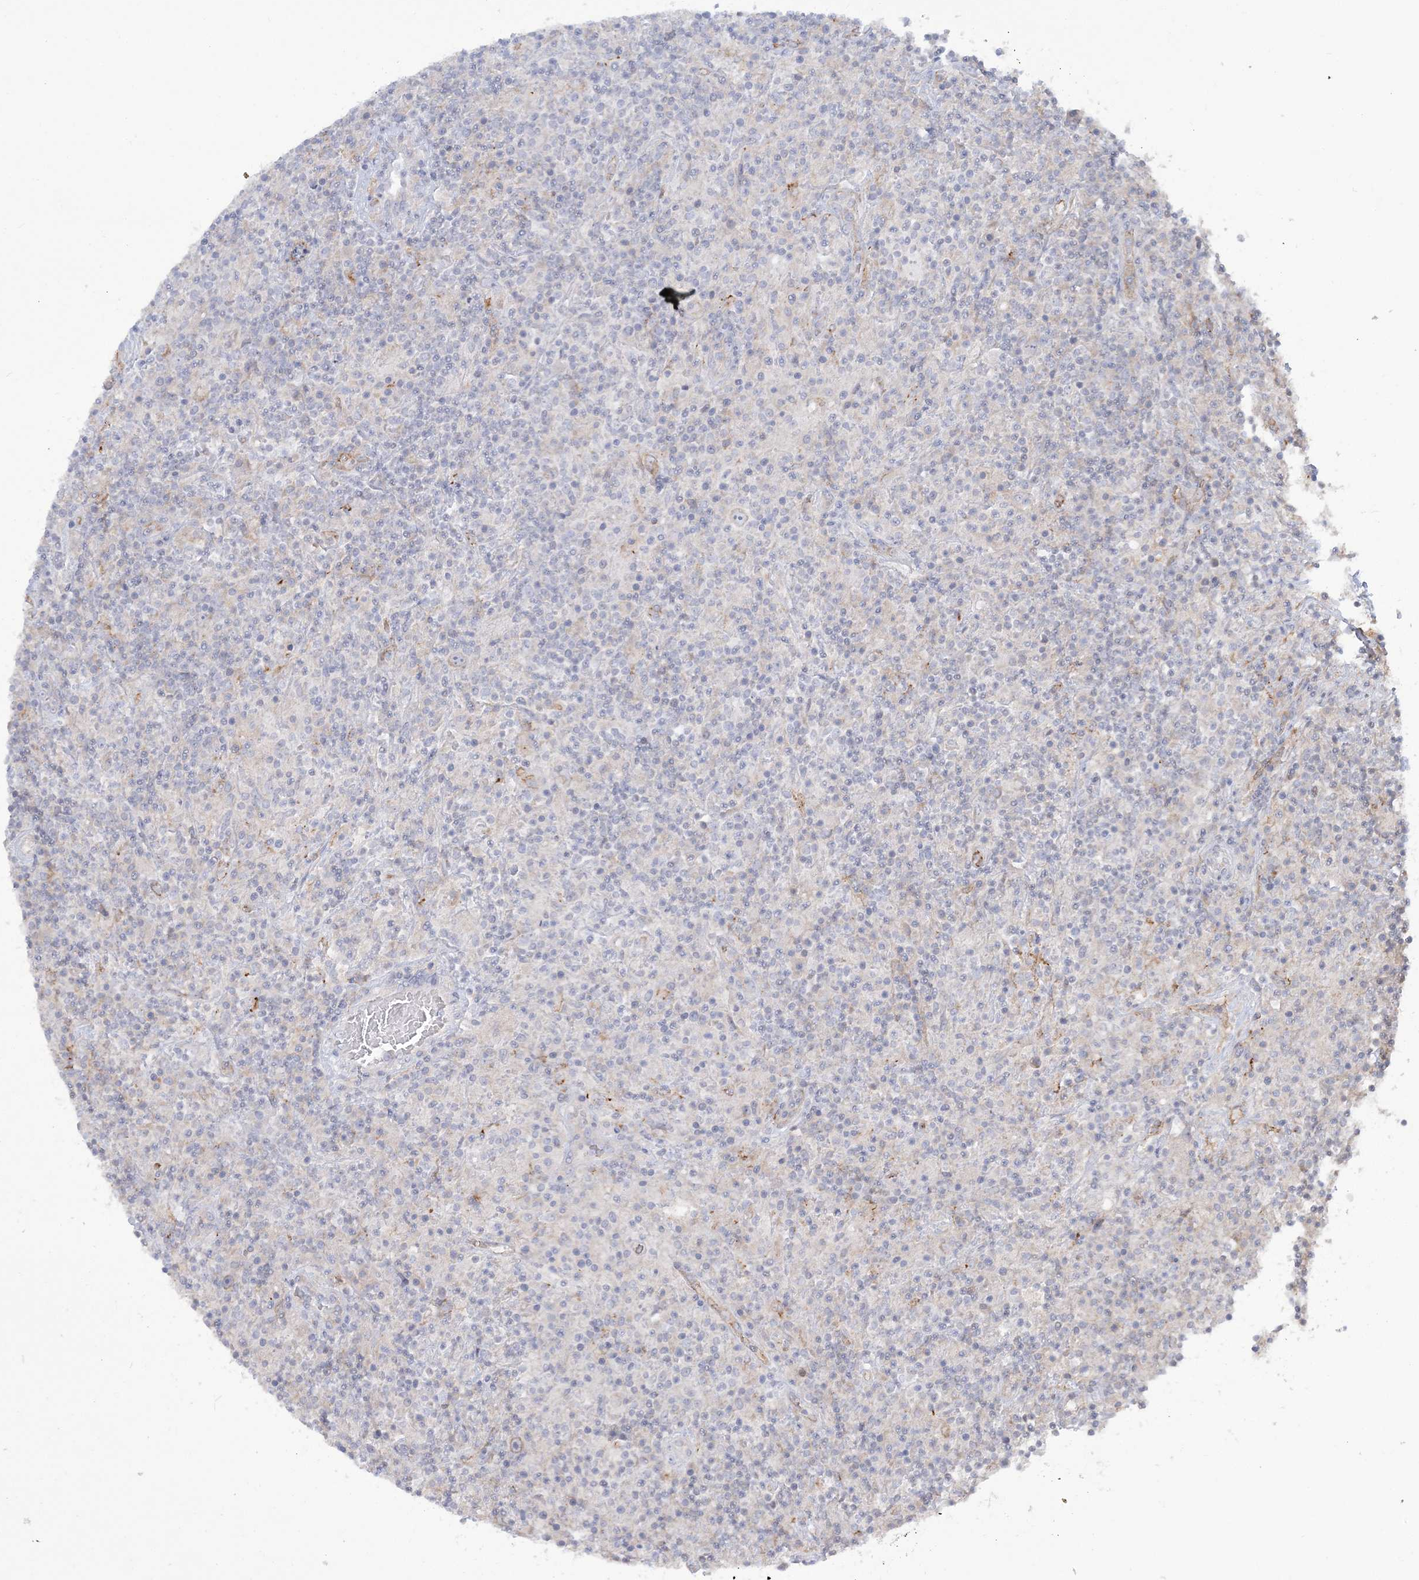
{"staining": {"intensity": "negative", "quantity": "none", "location": "none"}, "tissue": "lymphoma", "cell_type": "Tumor cells", "image_type": "cancer", "snomed": [{"axis": "morphology", "description": "Hodgkin's disease, NOS"}, {"axis": "topography", "description": "Lymph node"}], "caption": "Human lymphoma stained for a protein using immunohistochemistry (IHC) demonstrates no staining in tumor cells.", "gene": "FARSB", "patient": {"sex": "male", "age": 70}}